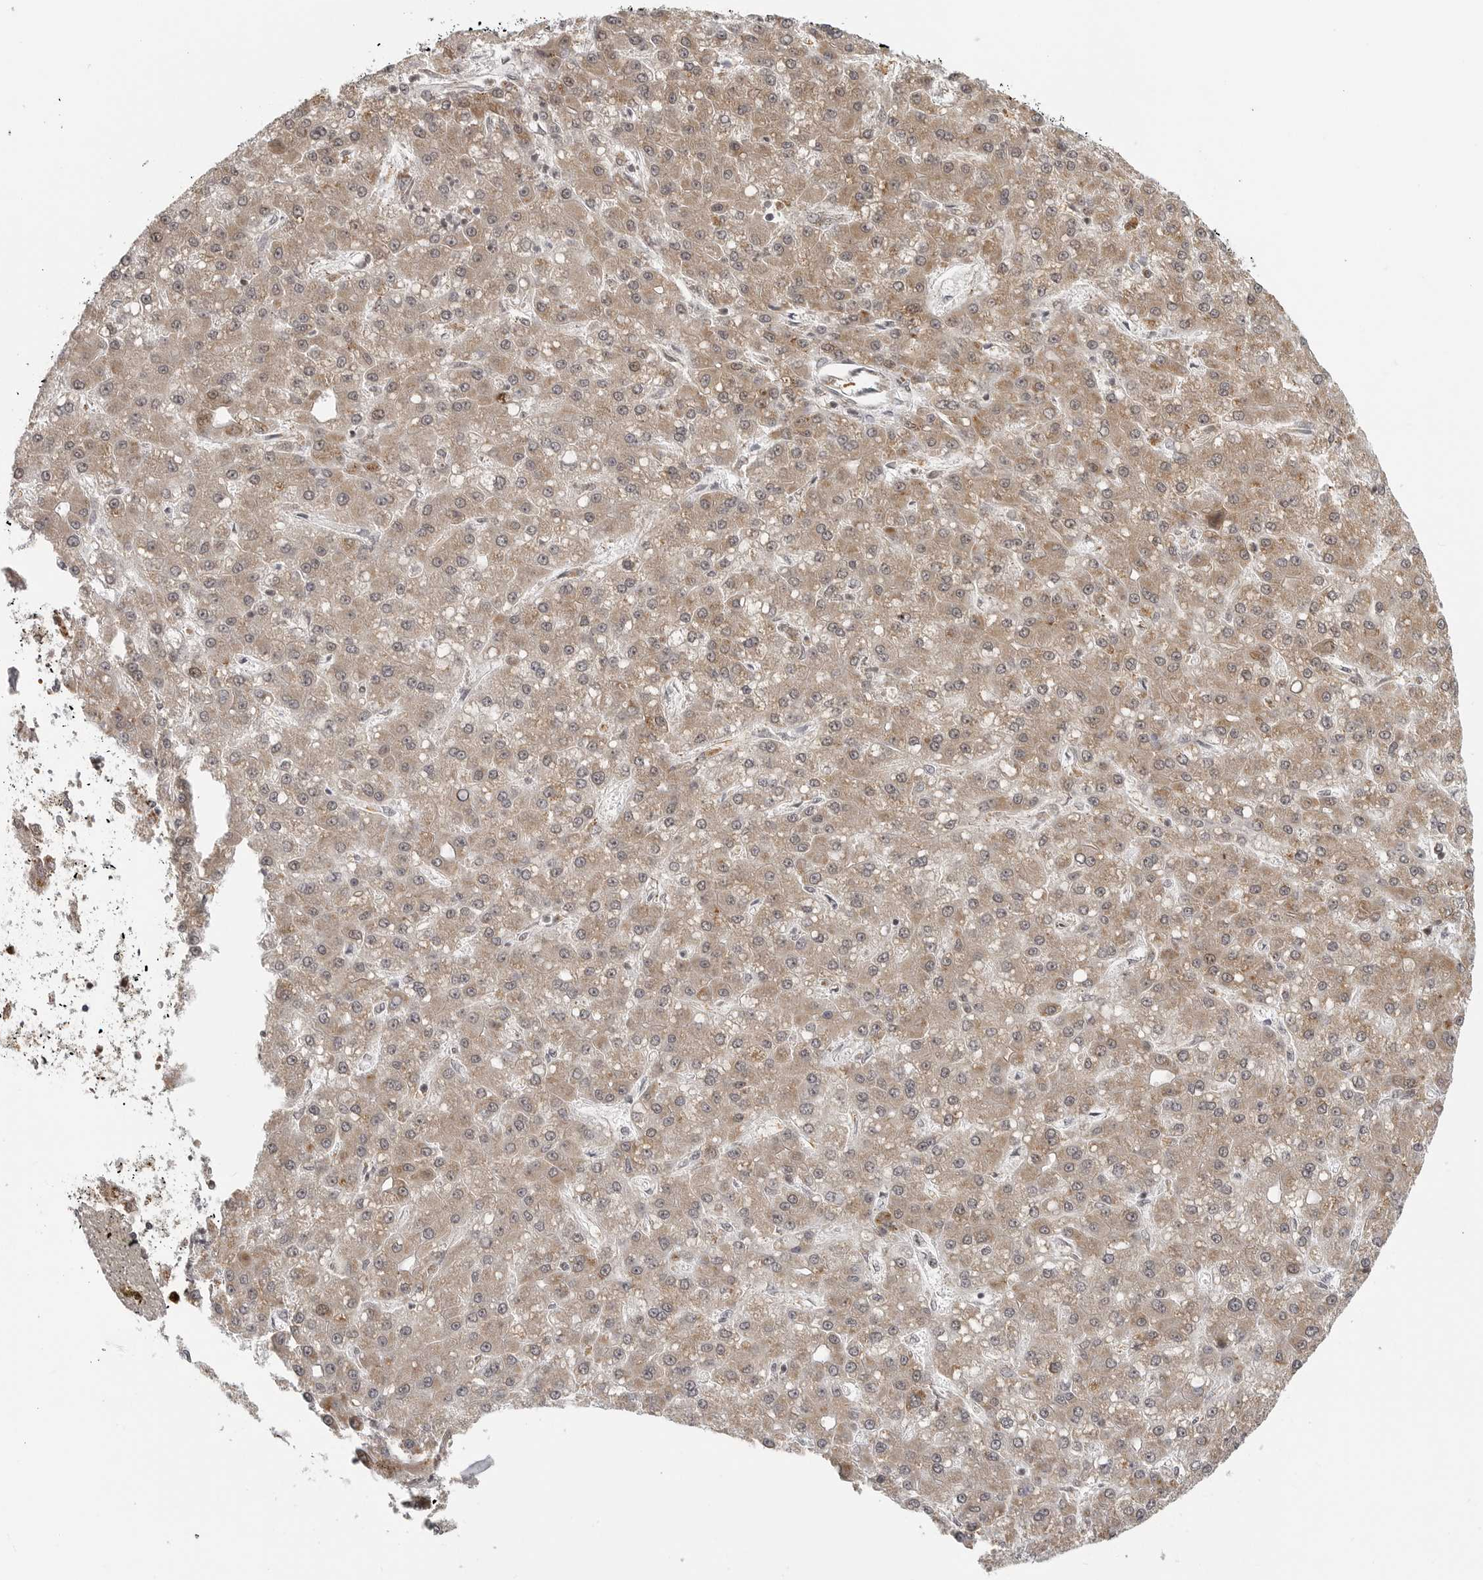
{"staining": {"intensity": "weak", "quantity": ">75%", "location": "cytoplasmic/membranous"}, "tissue": "liver cancer", "cell_type": "Tumor cells", "image_type": "cancer", "snomed": [{"axis": "morphology", "description": "Carcinoma, Hepatocellular, NOS"}, {"axis": "topography", "description": "Liver"}], "caption": "Immunohistochemistry (IHC) histopathology image of neoplastic tissue: human liver cancer stained using immunohistochemistry displays low levels of weak protein expression localized specifically in the cytoplasmic/membranous of tumor cells, appearing as a cytoplasmic/membranous brown color.", "gene": "COPA", "patient": {"sex": "male", "age": 67}}